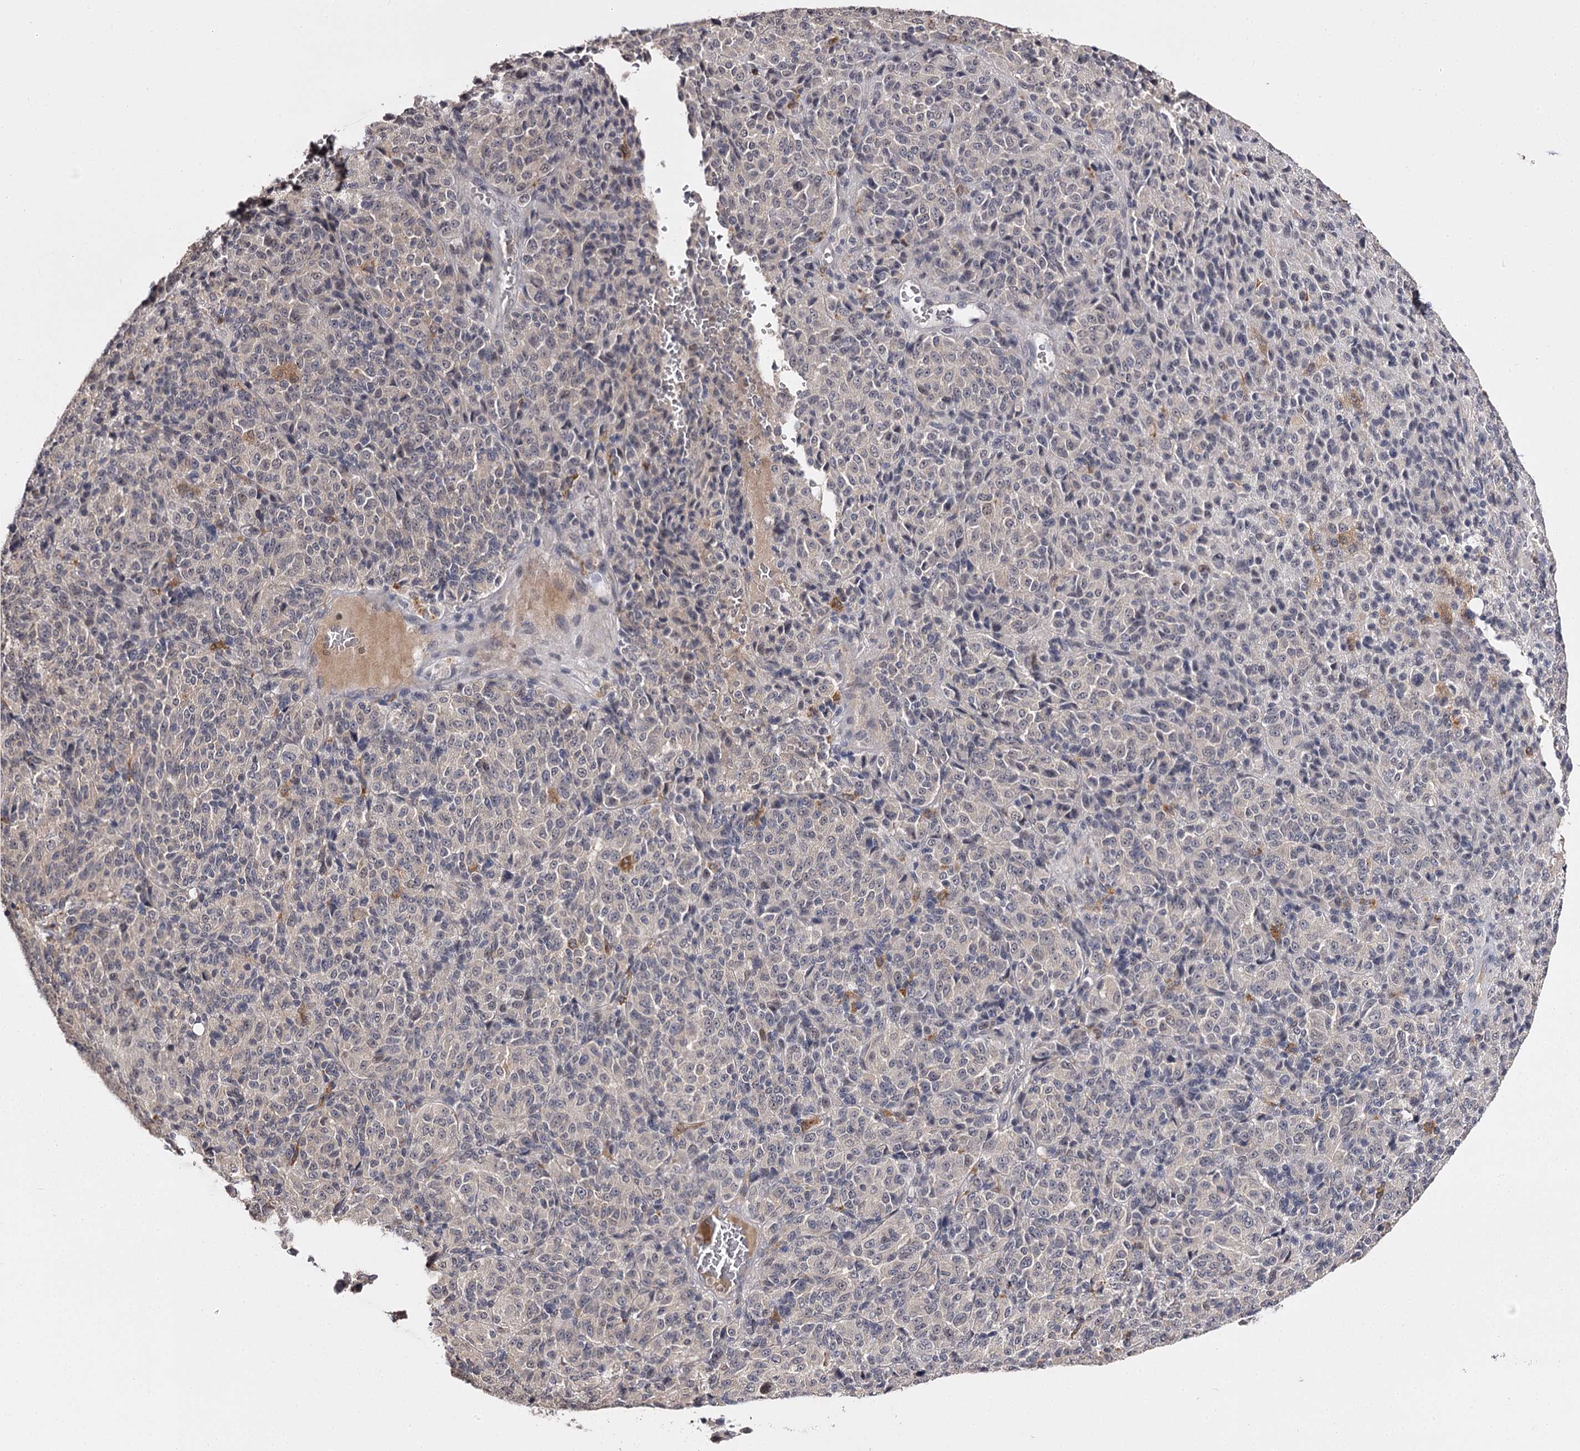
{"staining": {"intensity": "negative", "quantity": "none", "location": "none"}, "tissue": "melanoma", "cell_type": "Tumor cells", "image_type": "cancer", "snomed": [{"axis": "morphology", "description": "Malignant melanoma, Metastatic site"}, {"axis": "topography", "description": "Brain"}], "caption": "Protein analysis of melanoma displays no significant positivity in tumor cells.", "gene": "SLC32A1", "patient": {"sex": "female", "age": 56}}